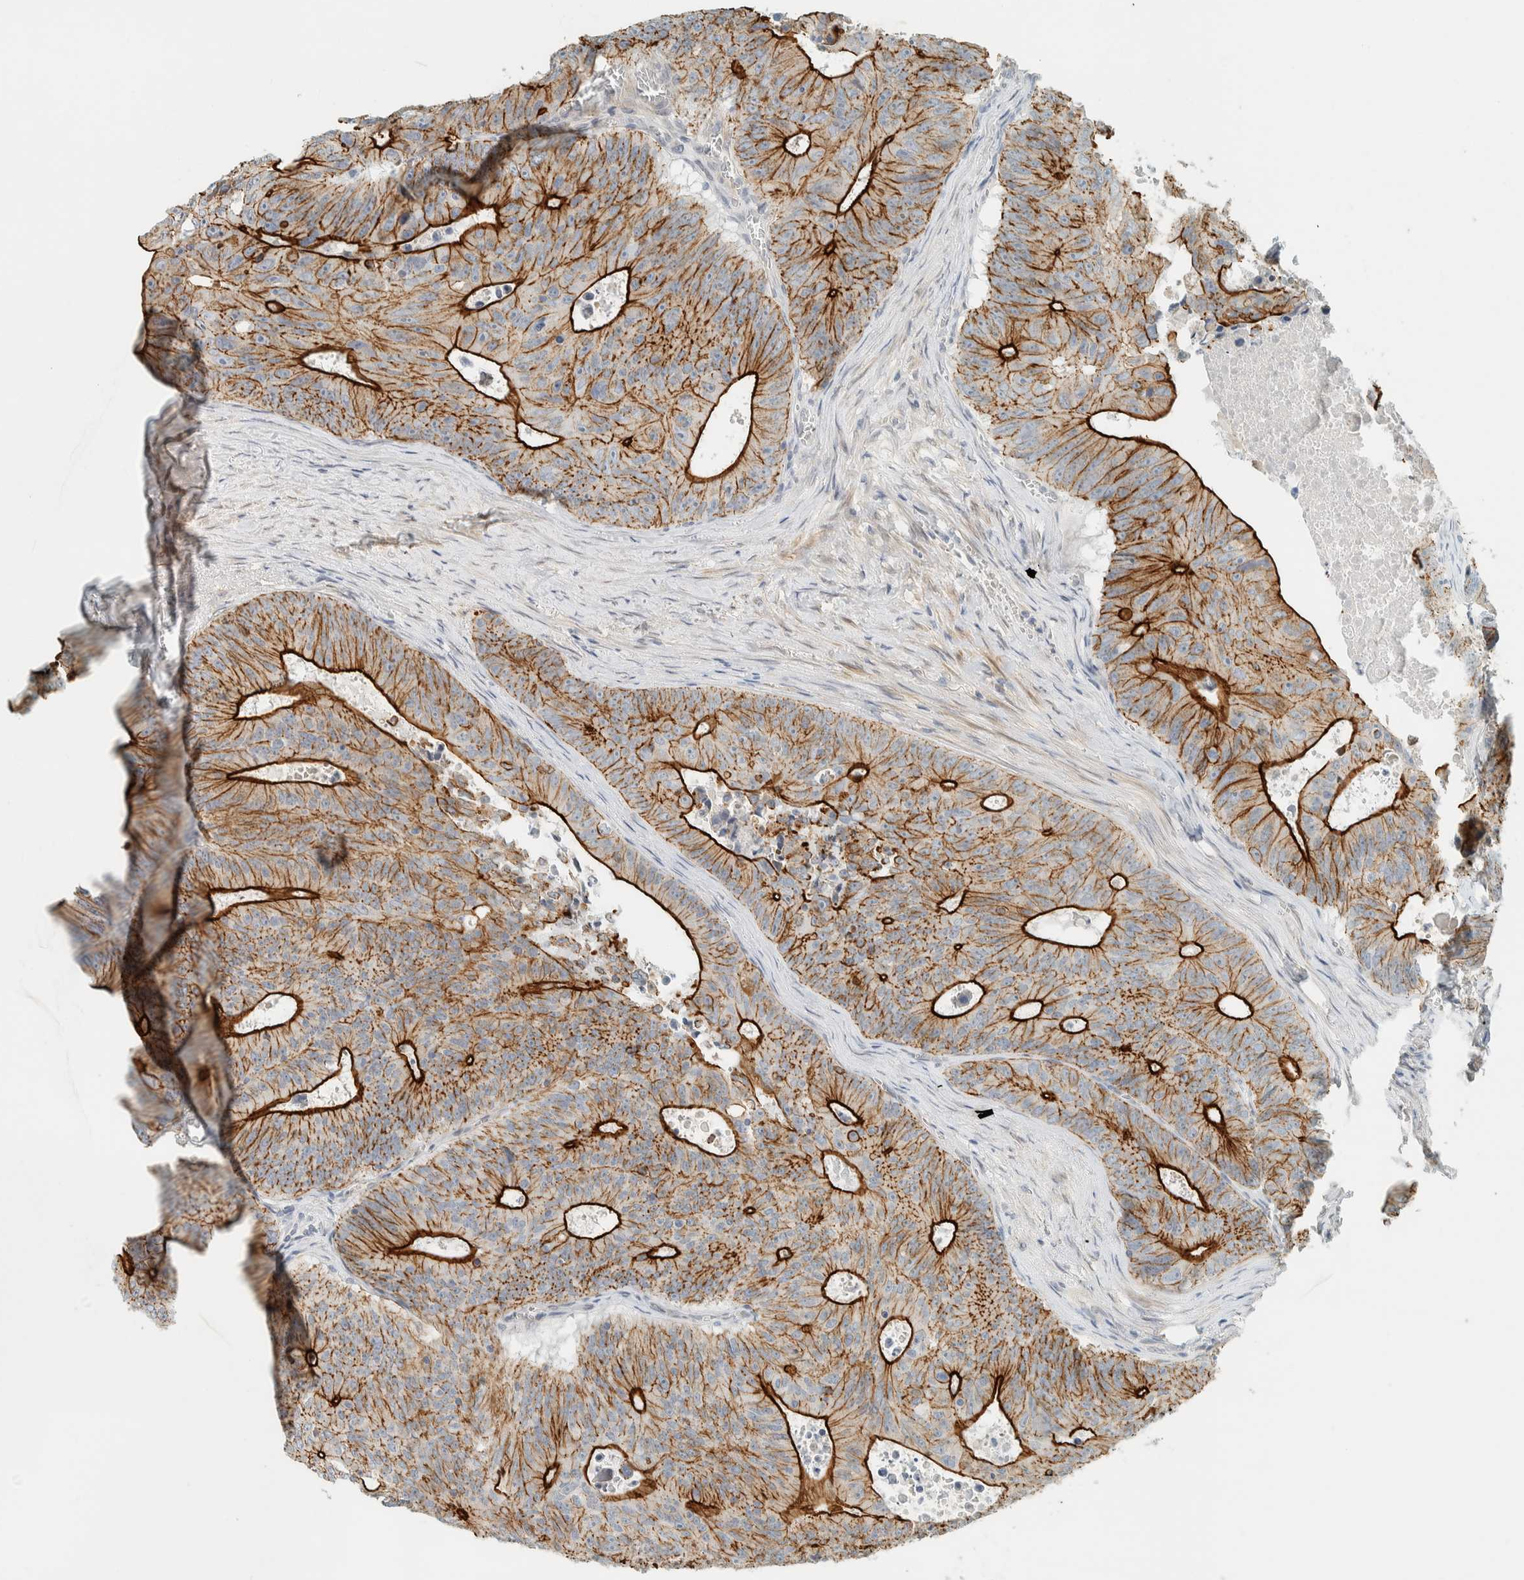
{"staining": {"intensity": "strong", "quantity": "25%-75%", "location": "cytoplasmic/membranous"}, "tissue": "colorectal cancer", "cell_type": "Tumor cells", "image_type": "cancer", "snomed": [{"axis": "morphology", "description": "Adenocarcinoma, NOS"}, {"axis": "topography", "description": "Colon"}], "caption": "Colorectal cancer was stained to show a protein in brown. There is high levels of strong cytoplasmic/membranous positivity in about 25%-75% of tumor cells.", "gene": "C1QTNF12", "patient": {"sex": "male", "age": 87}}